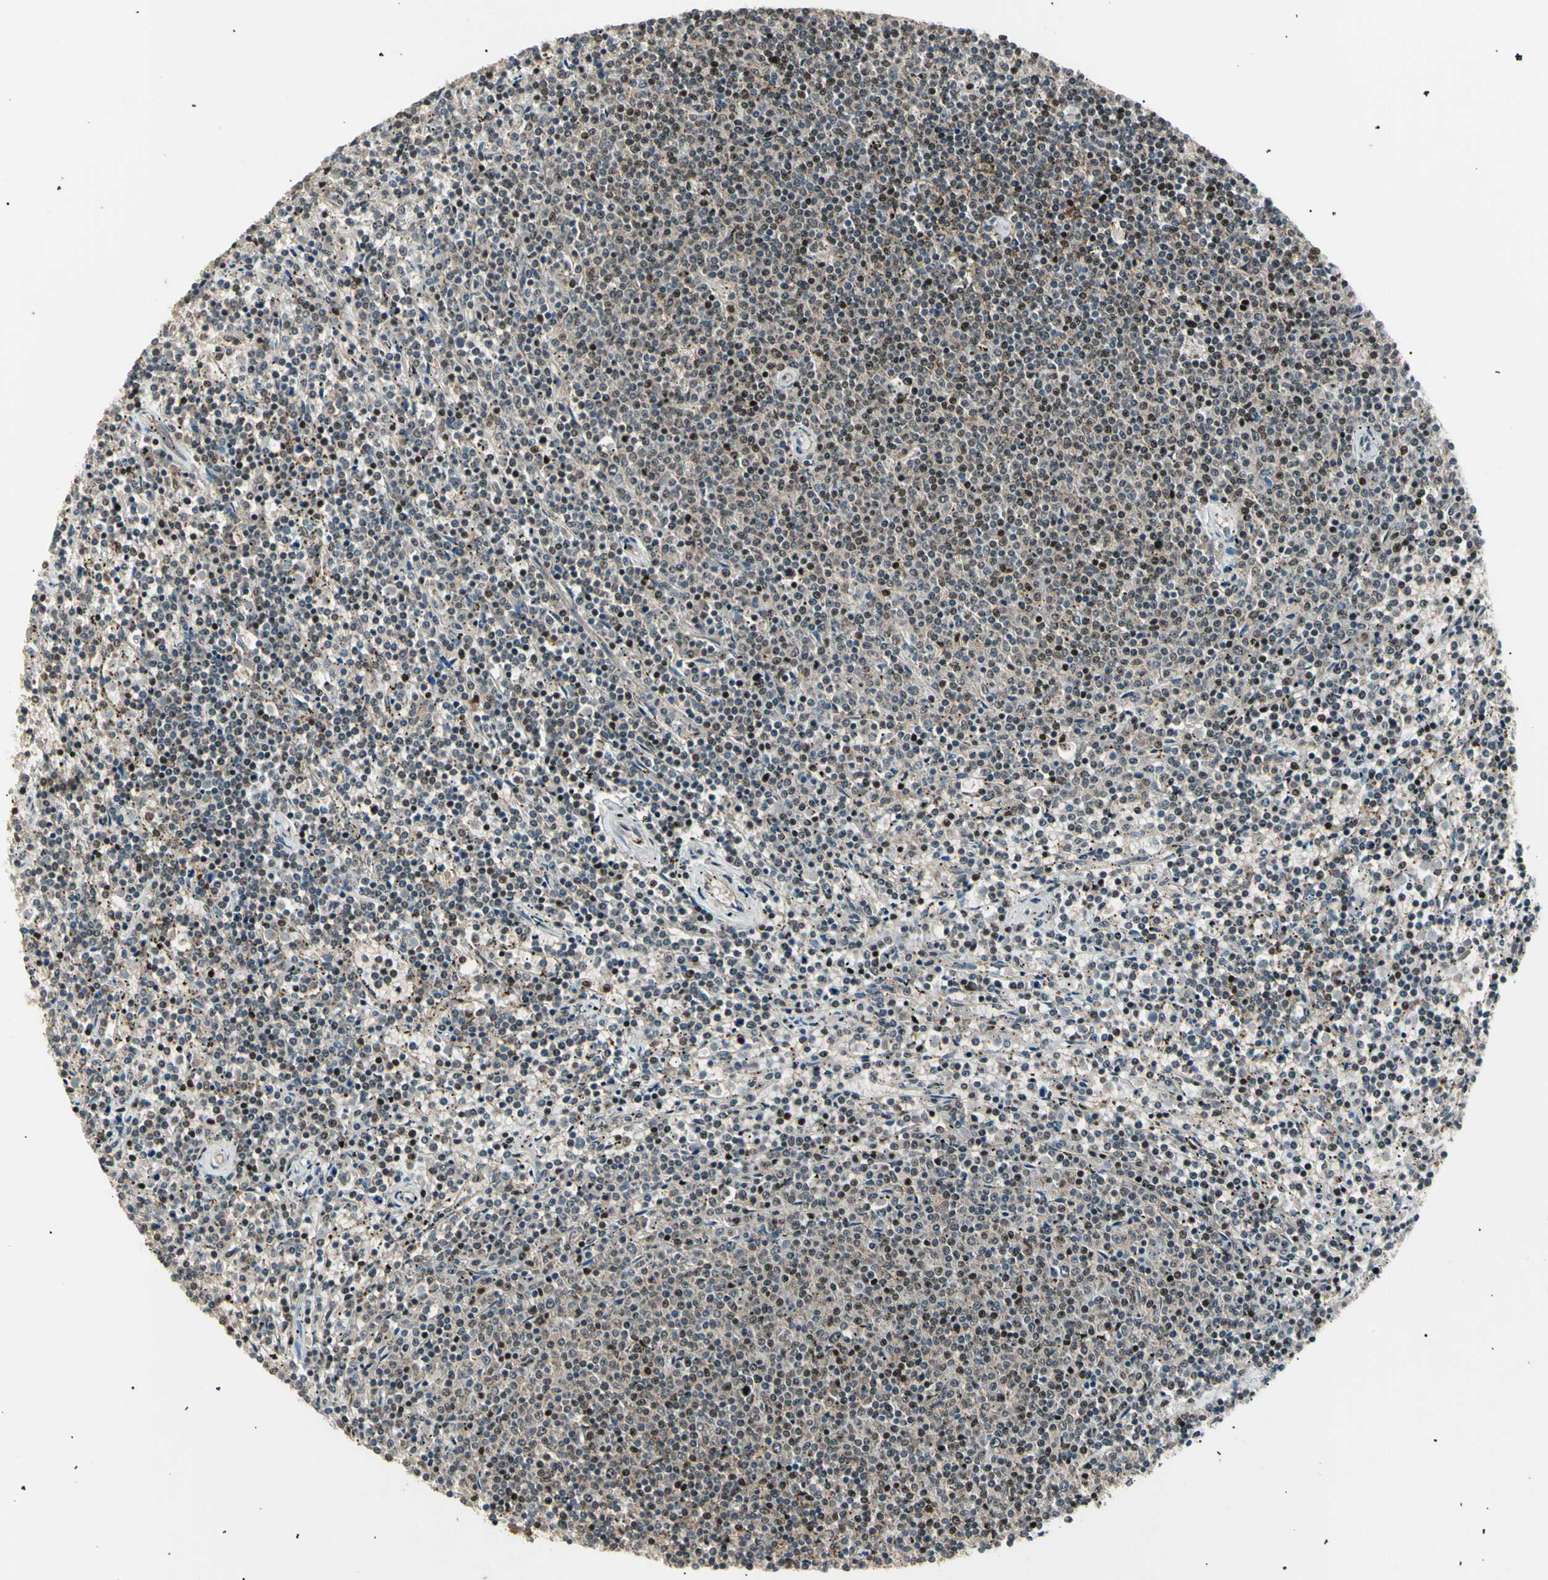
{"staining": {"intensity": "weak", "quantity": "25%-75%", "location": "cytoplasmic/membranous,nuclear"}, "tissue": "lymphoma", "cell_type": "Tumor cells", "image_type": "cancer", "snomed": [{"axis": "morphology", "description": "Malignant lymphoma, non-Hodgkin's type, Low grade"}, {"axis": "topography", "description": "Spleen"}], "caption": "DAB (3,3'-diaminobenzidine) immunohistochemical staining of lymphoma shows weak cytoplasmic/membranous and nuclear protein positivity in approximately 25%-75% of tumor cells.", "gene": "NUAK2", "patient": {"sex": "female", "age": 50}}